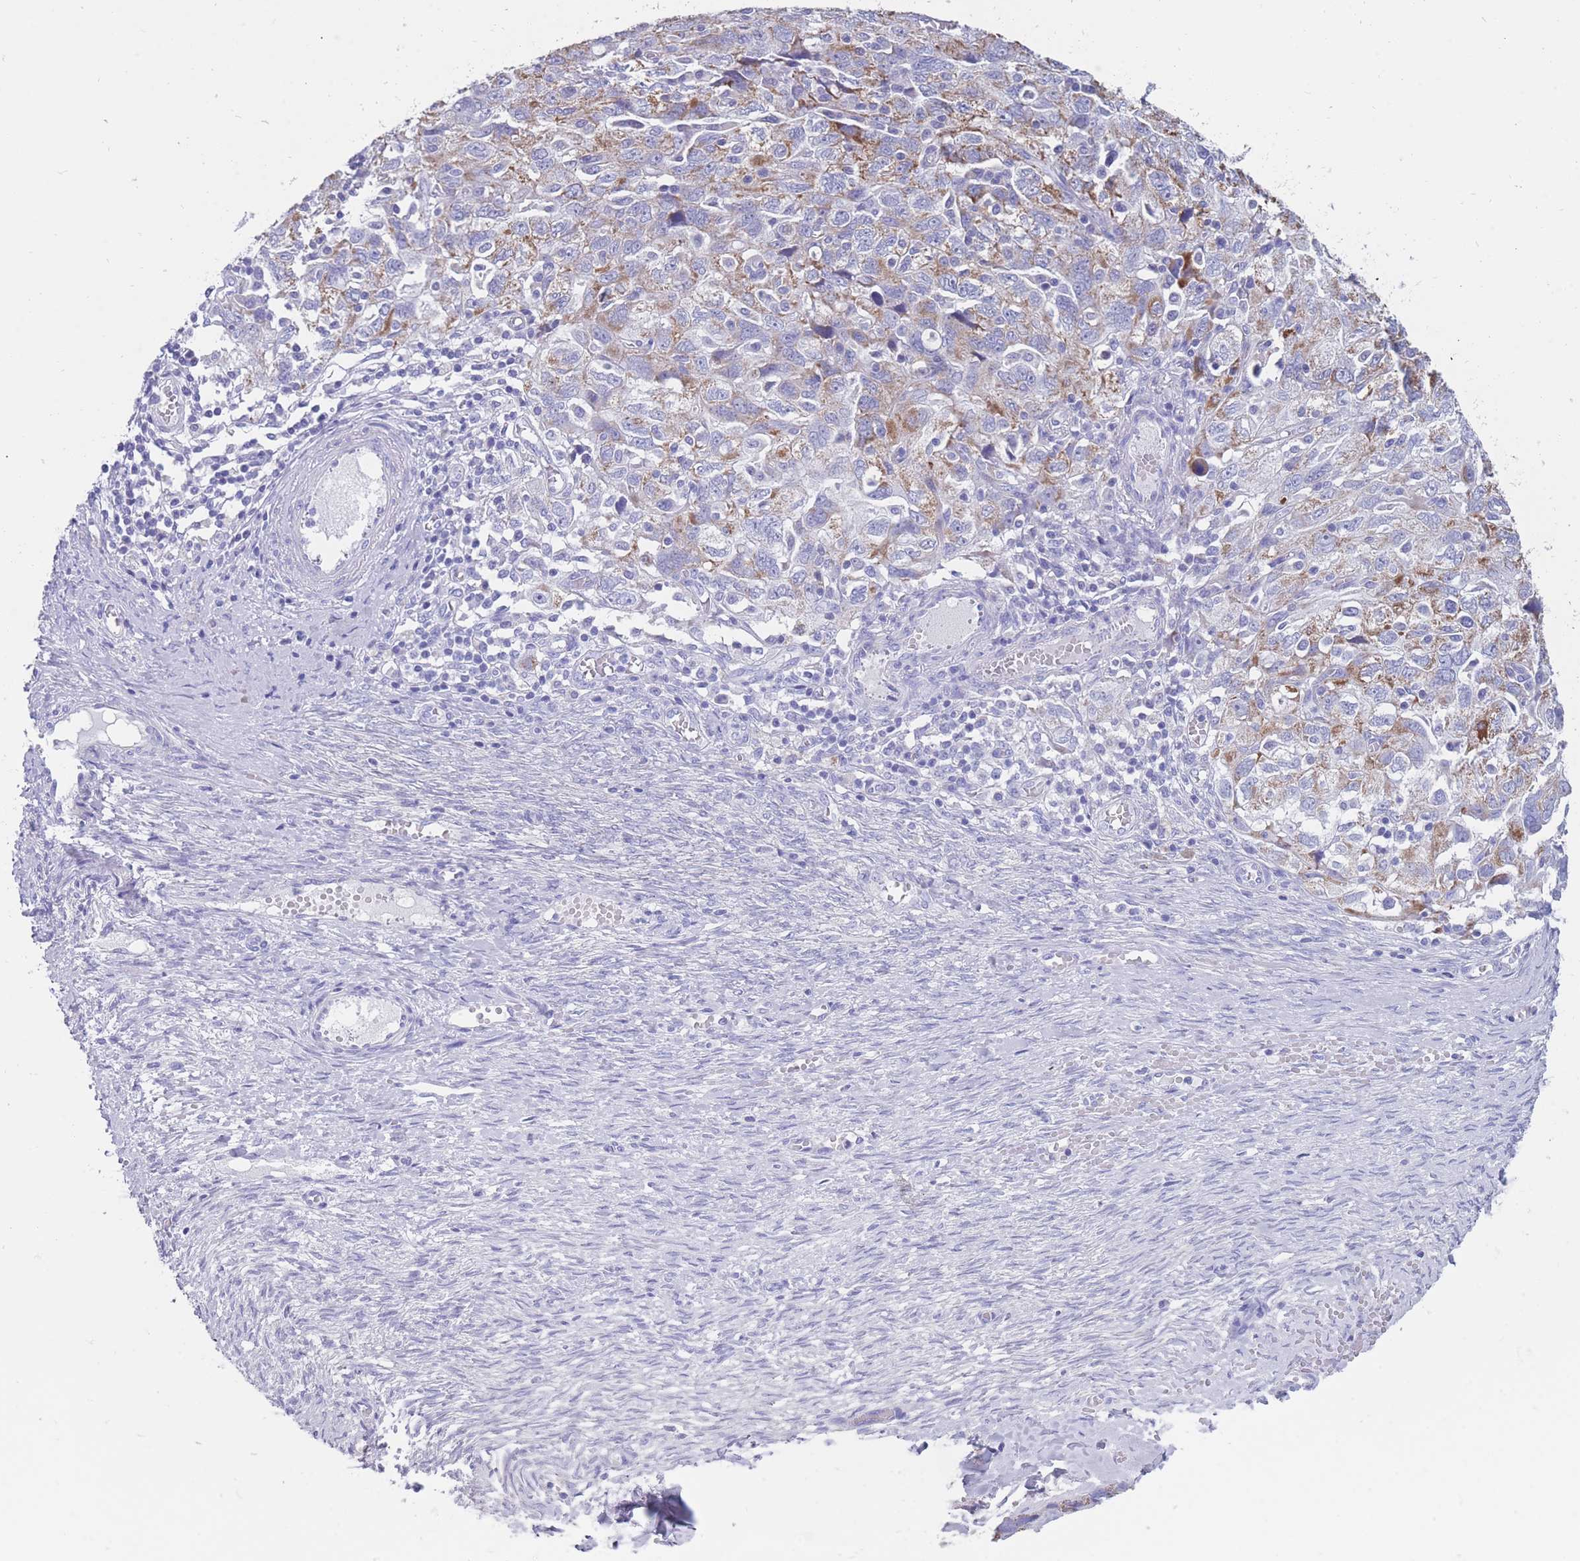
{"staining": {"intensity": "moderate", "quantity": "25%-75%", "location": "cytoplasmic/membranous"}, "tissue": "ovarian cancer", "cell_type": "Tumor cells", "image_type": "cancer", "snomed": [{"axis": "morphology", "description": "Carcinoma, NOS"}, {"axis": "morphology", "description": "Cystadenocarcinoma, serous, NOS"}, {"axis": "topography", "description": "Ovary"}], "caption": "Ovarian carcinoma was stained to show a protein in brown. There is medium levels of moderate cytoplasmic/membranous expression in about 25%-75% of tumor cells.", "gene": "INTS2", "patient": {"sex": "female", "age": 69}}